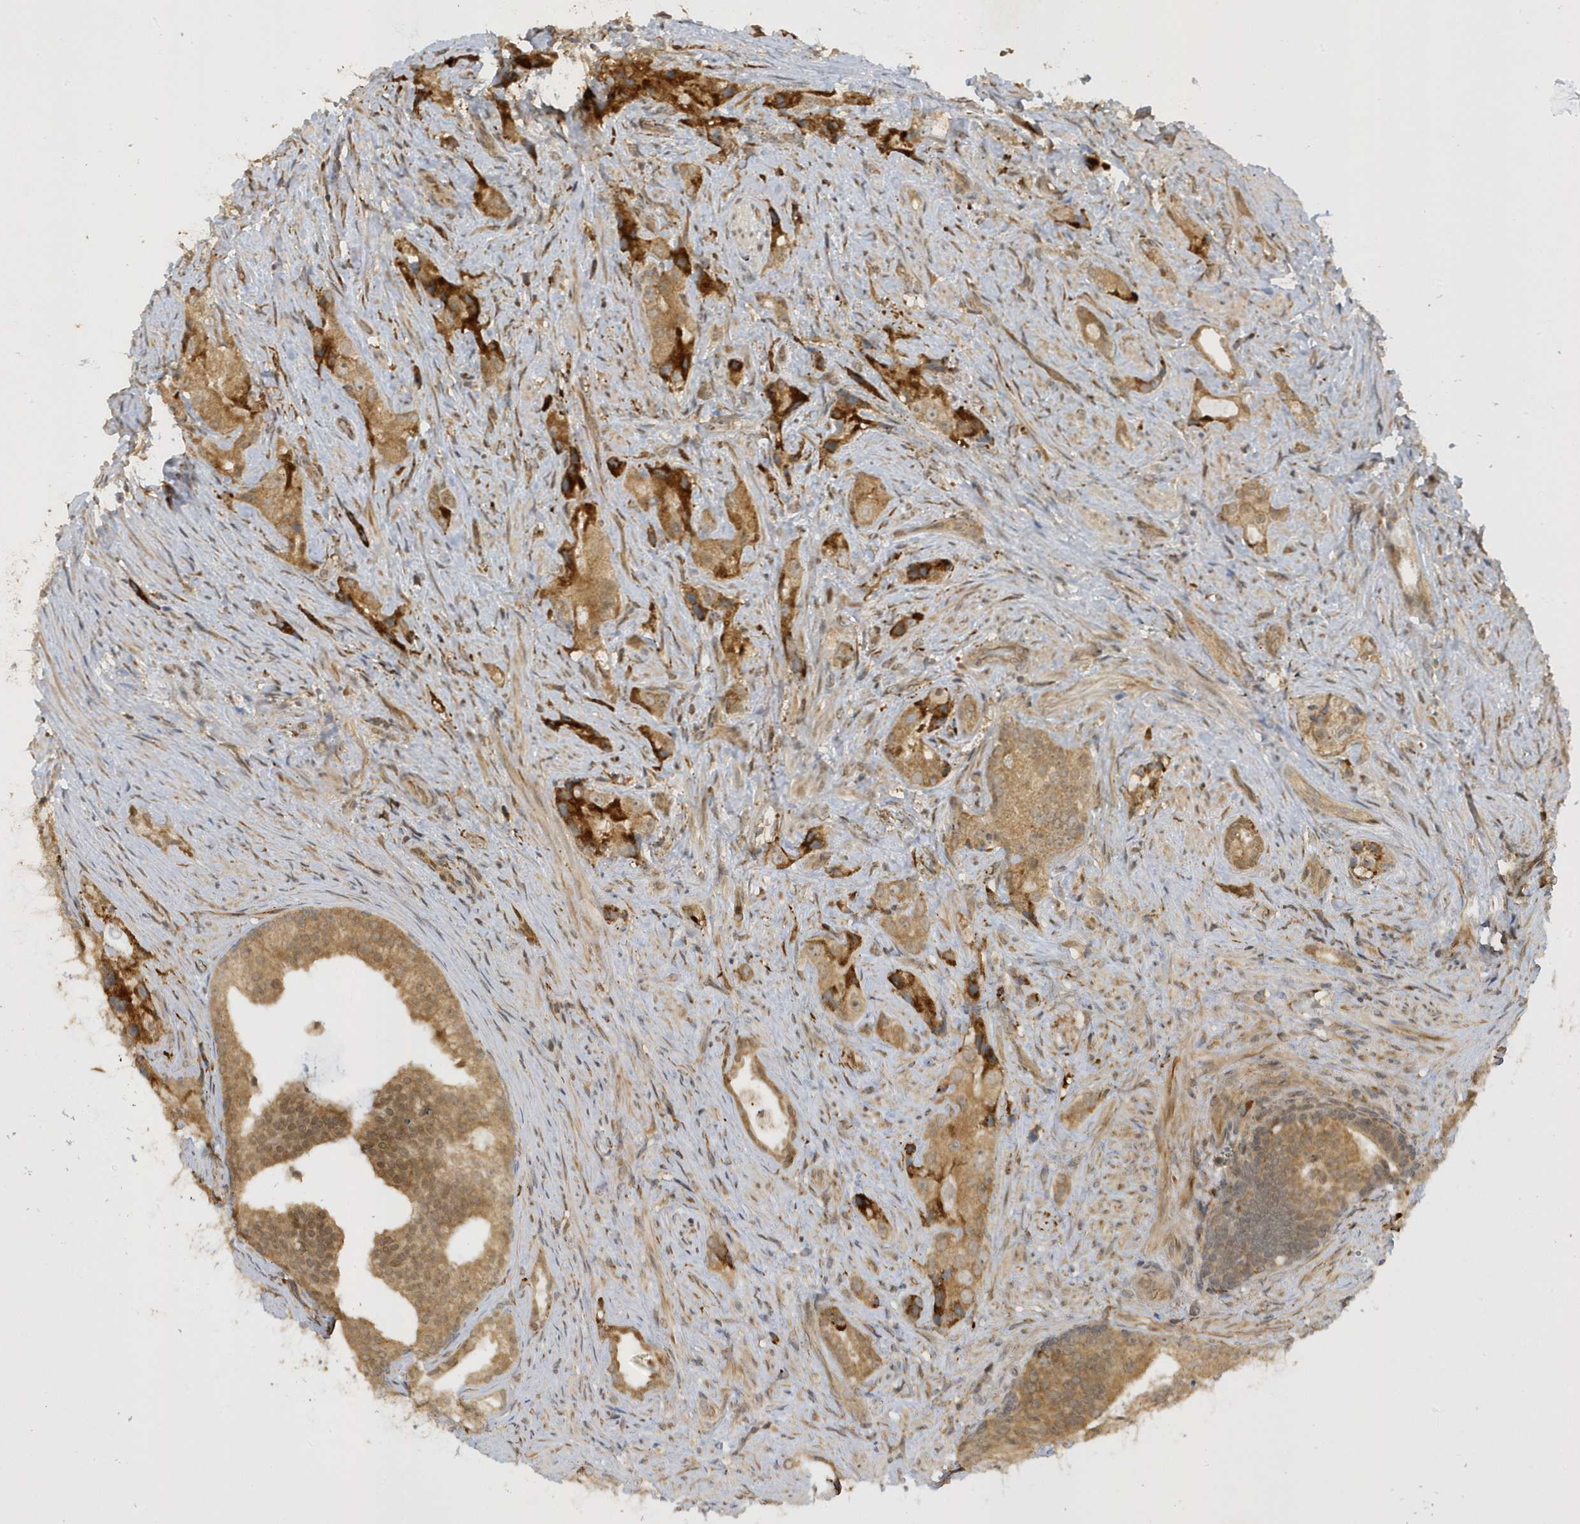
{"staining": {"intensity": "moderate", "quantity": ">75%", "location": "cytoplasmic/membranous"}, "tissue": "prostate cancer", "cell_type": "Tumor cells", "image_type": "cancer", "snomed": [{"axis": "morphology", "description": "Adenocarcinoma, Low grade"}, {"axis": "topography", "description": "Prostate"}], "caption": "Low-grade adenocarcinoma (prostate) stained for a protein (brown) demonstrates moderate cytoplasmic/membranous positive staining in approximately >75% of tumor cells.", "gene": "METTL21A", "patient": {"sex": "male", "age": 71}}